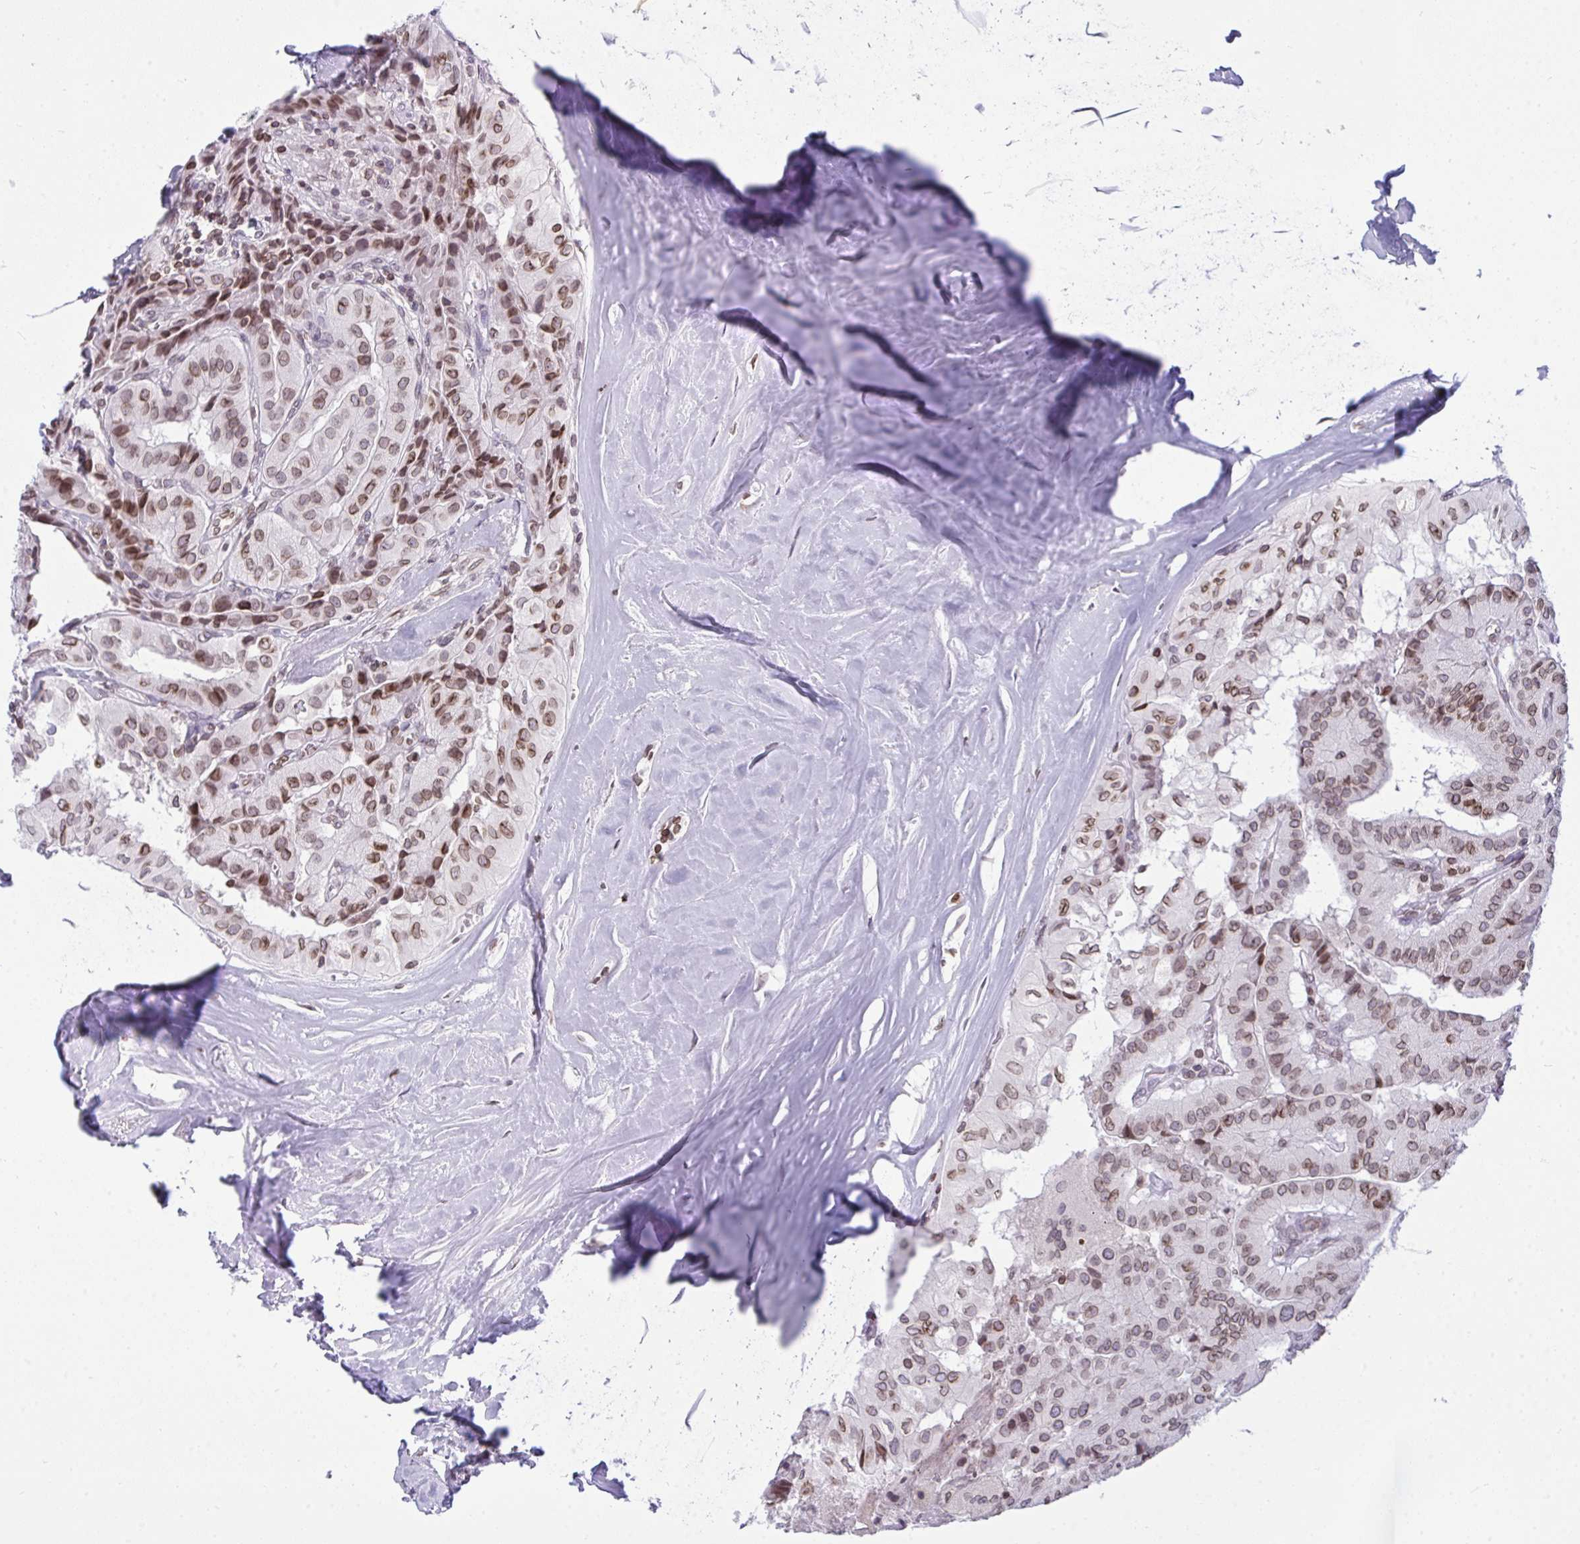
{"staining": {"intensity": "moderate", "quantity": ">75%", "location": "cytoplasmic/membranous,nuclear"}, "tissue": "thyroid cancer", "cell_type": "Tumor cells", "image_type": "cancer", "snomed": [{"axis": "morphology", "description": "Normal tissue, NOS"}, {"axis": "morphology", "description": "Papillary adenocarcinoma, NOS"}, {"axis": "topography", "description": "Thyroid gland"}], "caption": "Thyroid papillary adenocarcinoma stained with a brown dye displays moderate cytoplasmic/membranous and nuclear positive expression in approximately >75% of tumor cells.", "gene": "LMNB2", "patient": {"sex": "female", "age": 59}}